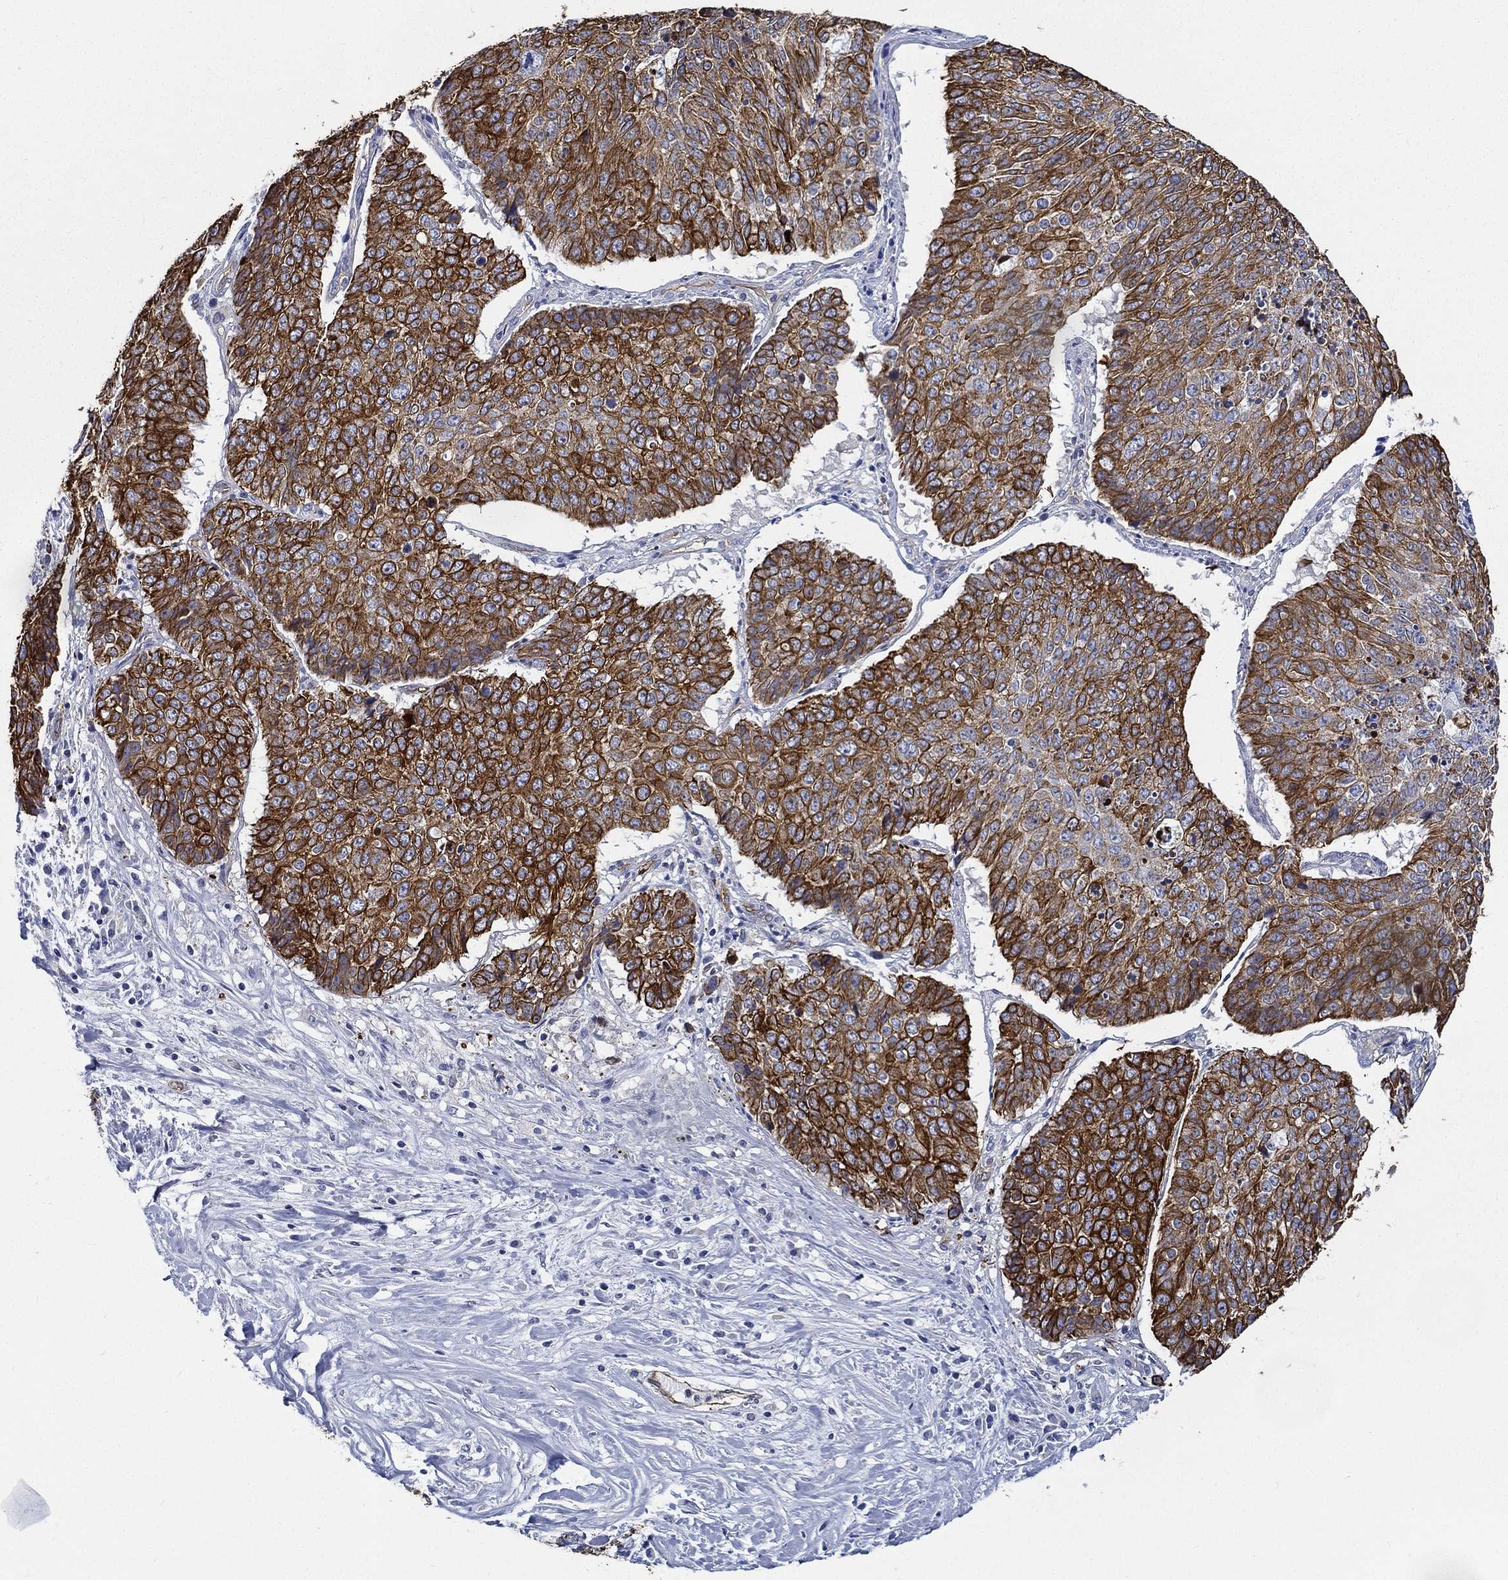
{"staining": {"intensity": "strong", "quantity": ">75%", "location": "cytoplasmic/membranous"}, "tissue": "lung cancer", "cell_type": "Tumor cells", "image_type": "cancer", "snomed": [{"axis": "morphology", "description": "Normal tissue, NOS"}, {"axis": "morphology", "description": "Squamous cell carcinoma, NOS"}, {"axis": "topography", "description": "Bronchus"}, {"axis": "topography", "description": "Lung"}], "caption": "Squamous cell carcinoma (lung) was stained to show a protein in brown. There is high levels of strong cytoplasmic/membranous positivity in approximately >75% of tumor cells.", "gene": "NEDD9", "patient": {"sex": "male", "age": 64}}